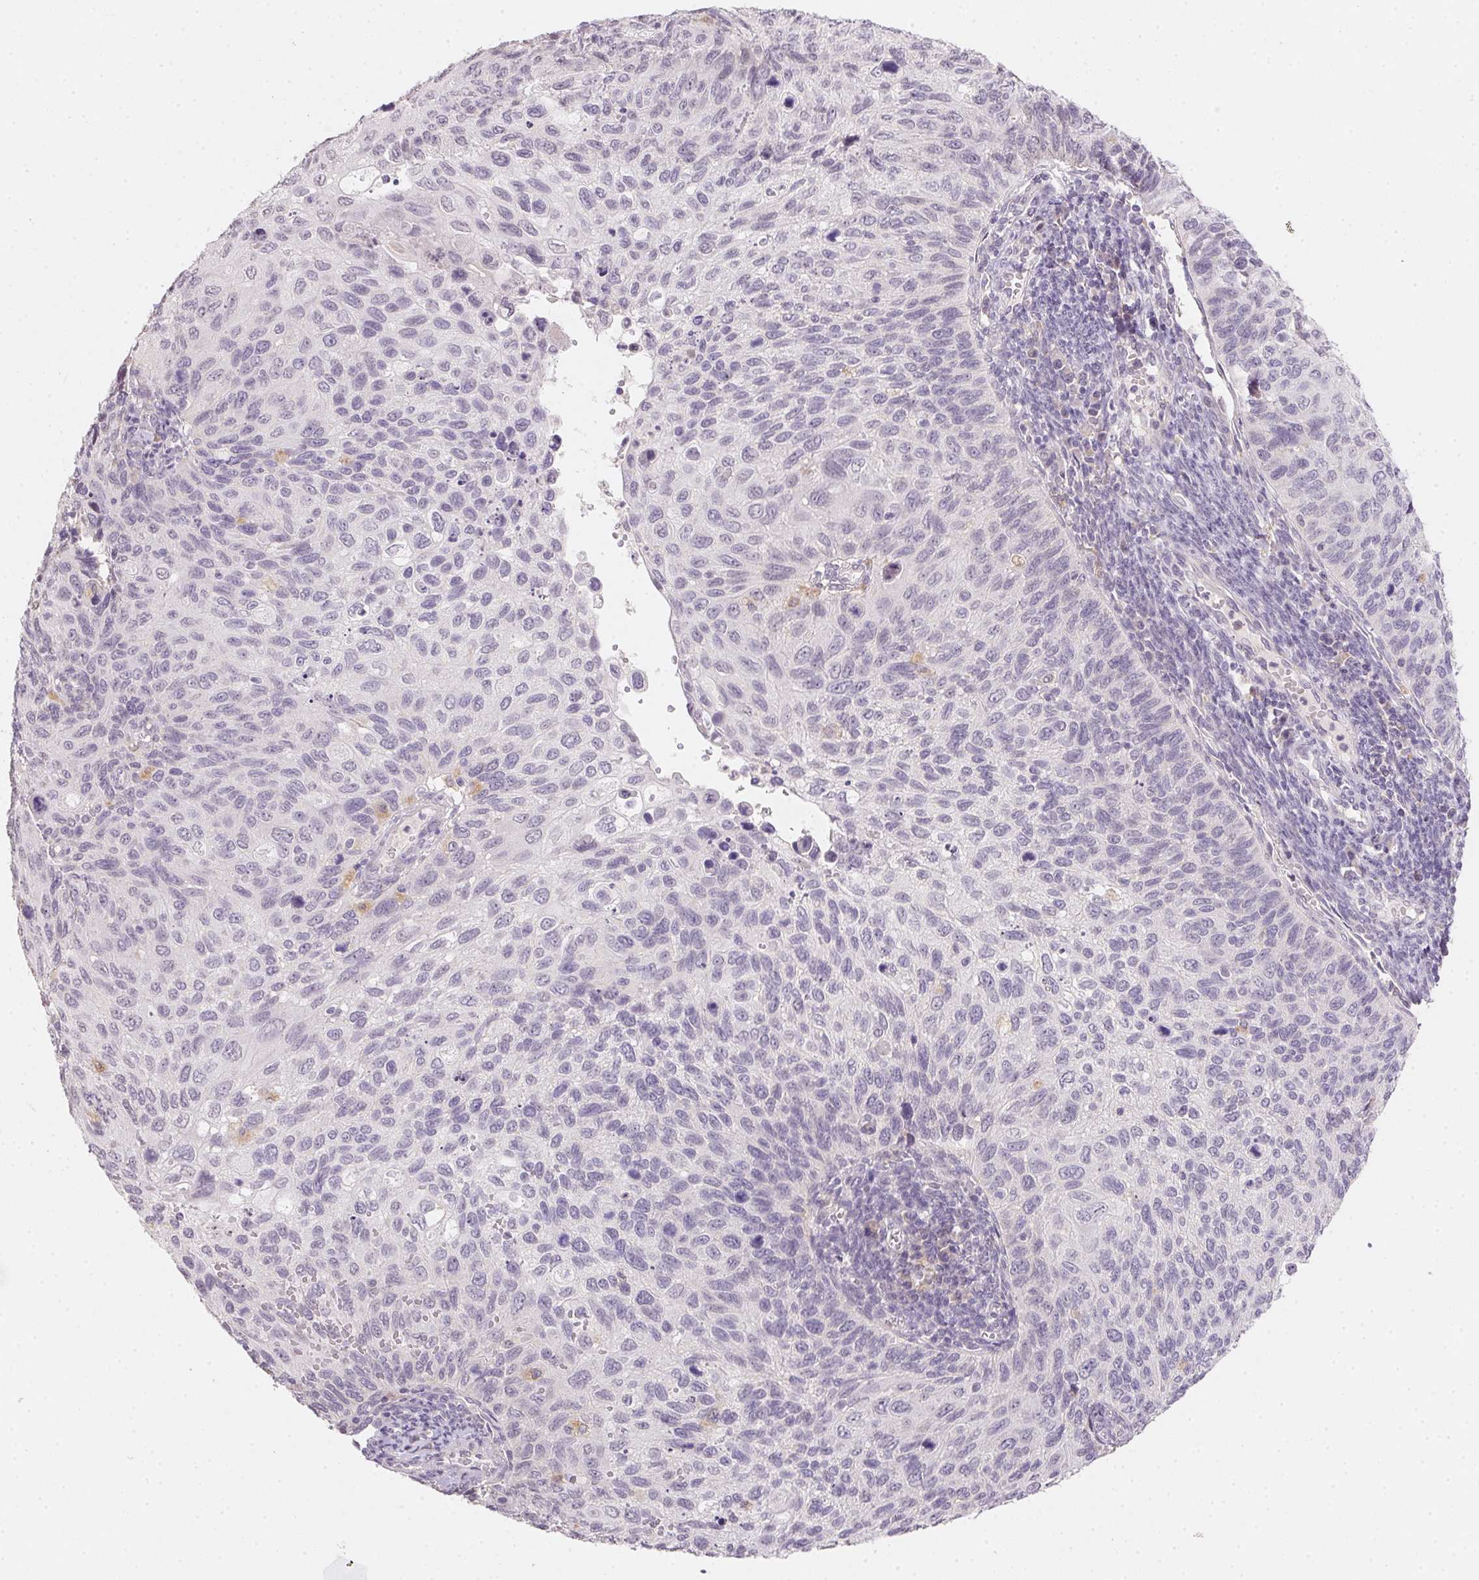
{"staining": {"intensity": "negative", "quantity": "none", "location": "none"}, "tissue": "cervical cancer", "cell_type": "Tumor cells", "image_type": "cancer", "snomed": [{"axis": "morphology", "description": "Squamous cell carcinoma, NOS"}, {"axis": "topography", "description": "Cervix"}], "caption": "Cervical cancer stained for a protein using IHC demonstrates no staining tumor cells.", "gene": "SLC6A18", "patient": {"sex": "female", "age": 70}}